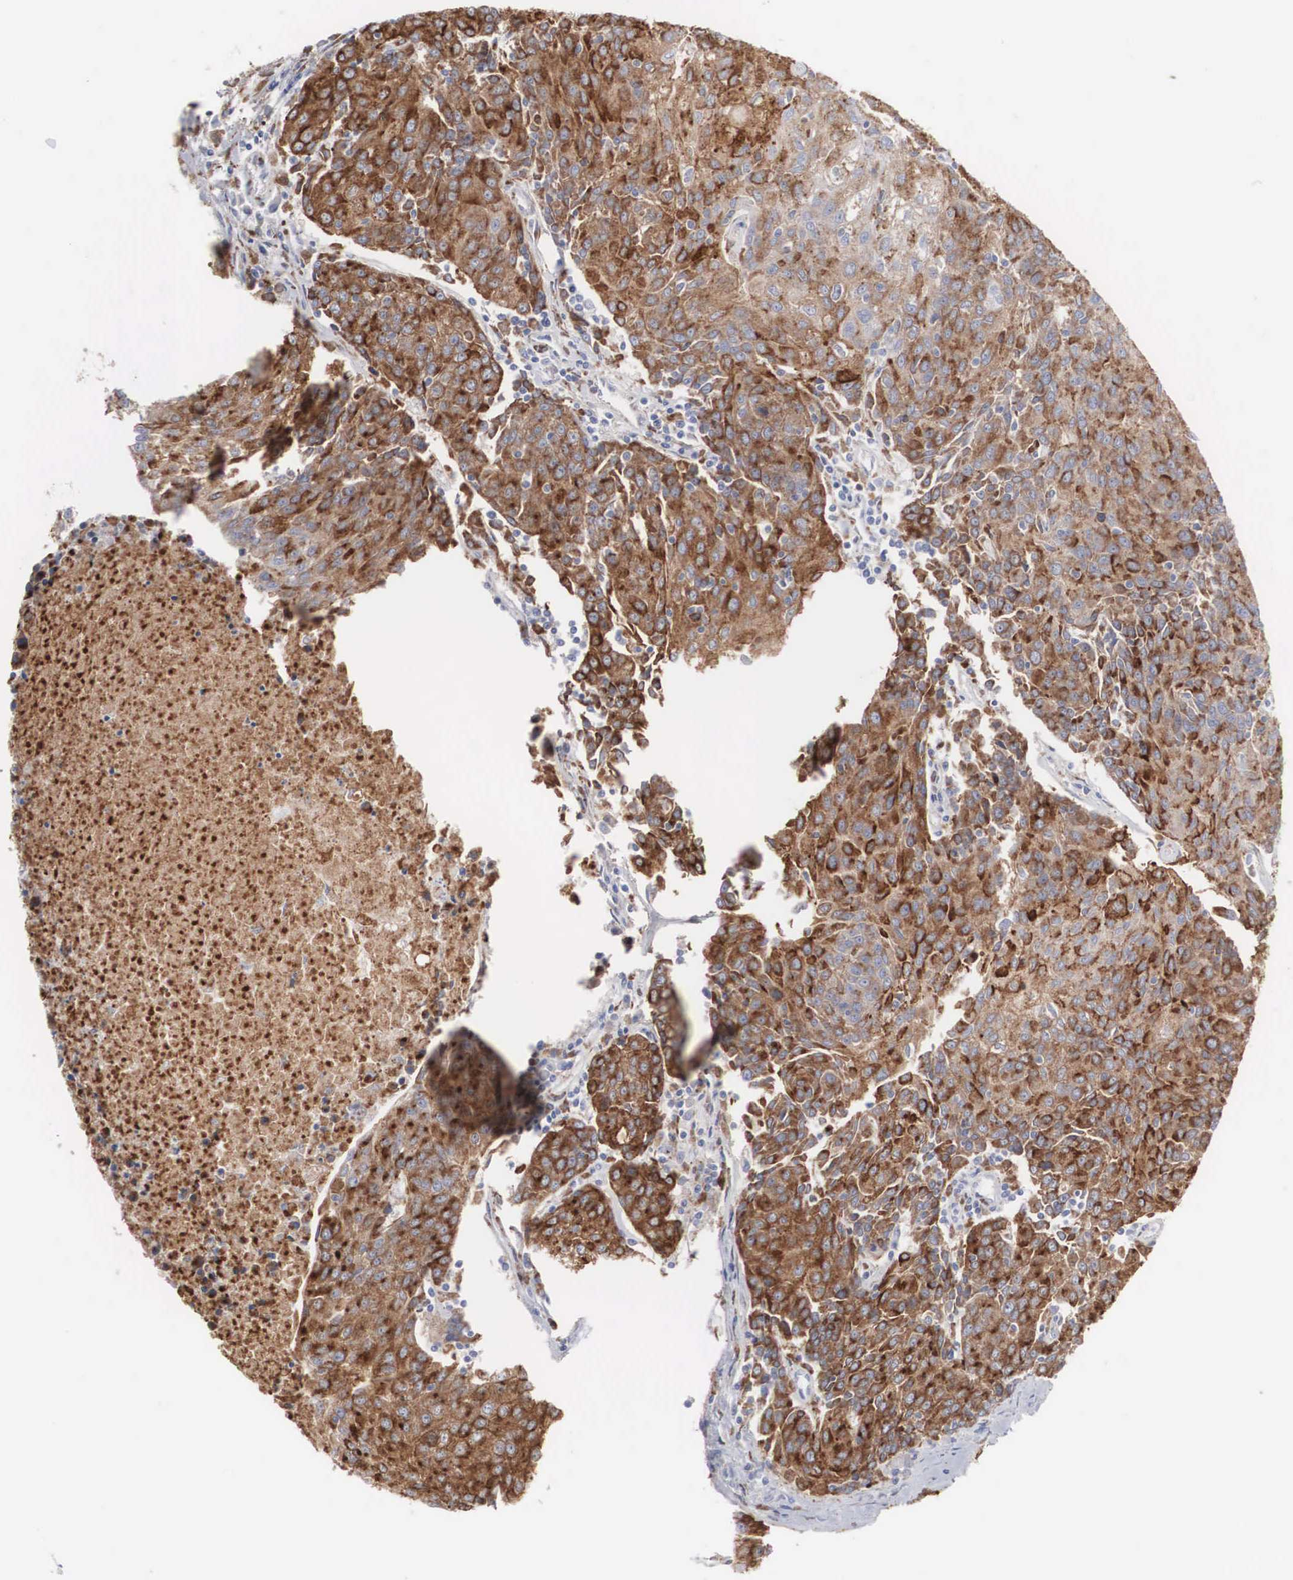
{"staining": {"intensity": "strong", "quantity": ">75%", "location": "cytoplasmic/membranous"}, "tissue": "urothelial cancer", "cell_type": "Tumor cells", "image_type": "cancer", "snomed": [{"axis": "morphology", "description": "Urothelial carcinoma, High grade"}, {"axis": "topography", "description": "Urinary bladder"}], "caption": "The photomicrograph displays a brown stain indicating the presence of a protein in the cytoplasmic/membranous of tumor cells in urothelial cancer.", "gene": "LGALS3BP", "patient": {"sex": "female", "age": 85}}